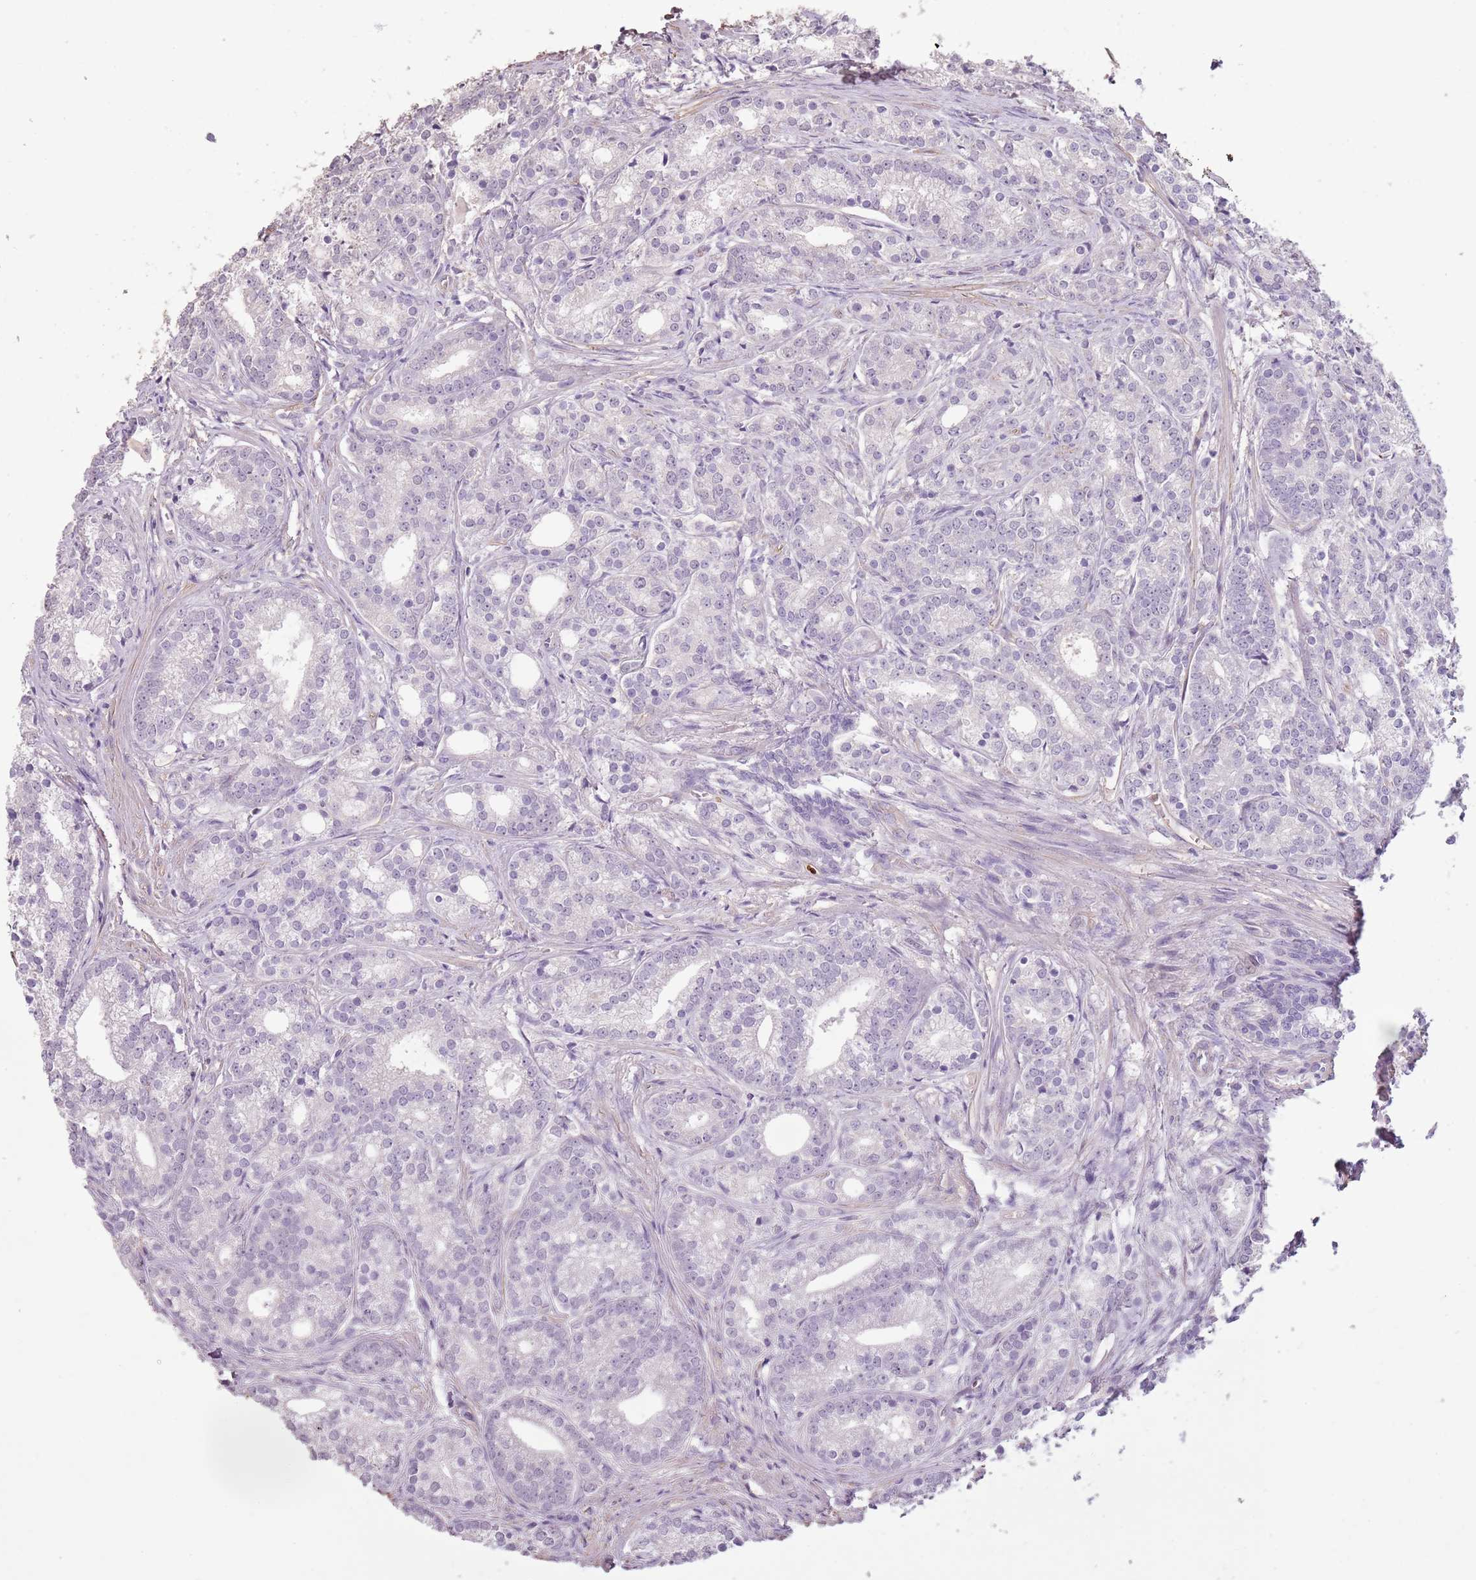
{"staining": {"intensity": "negative", "quantity": "none", "location": "none"}, "tissue": "prostate cancer", "cell_type": "Tumor cells", "image_type": "cancer", "snomed": [{"axis": "morphology", "description": "Adenocarcinoma, Low grade"}, {"axis": "topography", "description": "Prostate"}], "caption": "A micrograph of prostate cancer stained for a protein shows no brown staining in tumor cells.", "gene": "CELF6", "patient": {"sex": "male", "age": 71}}